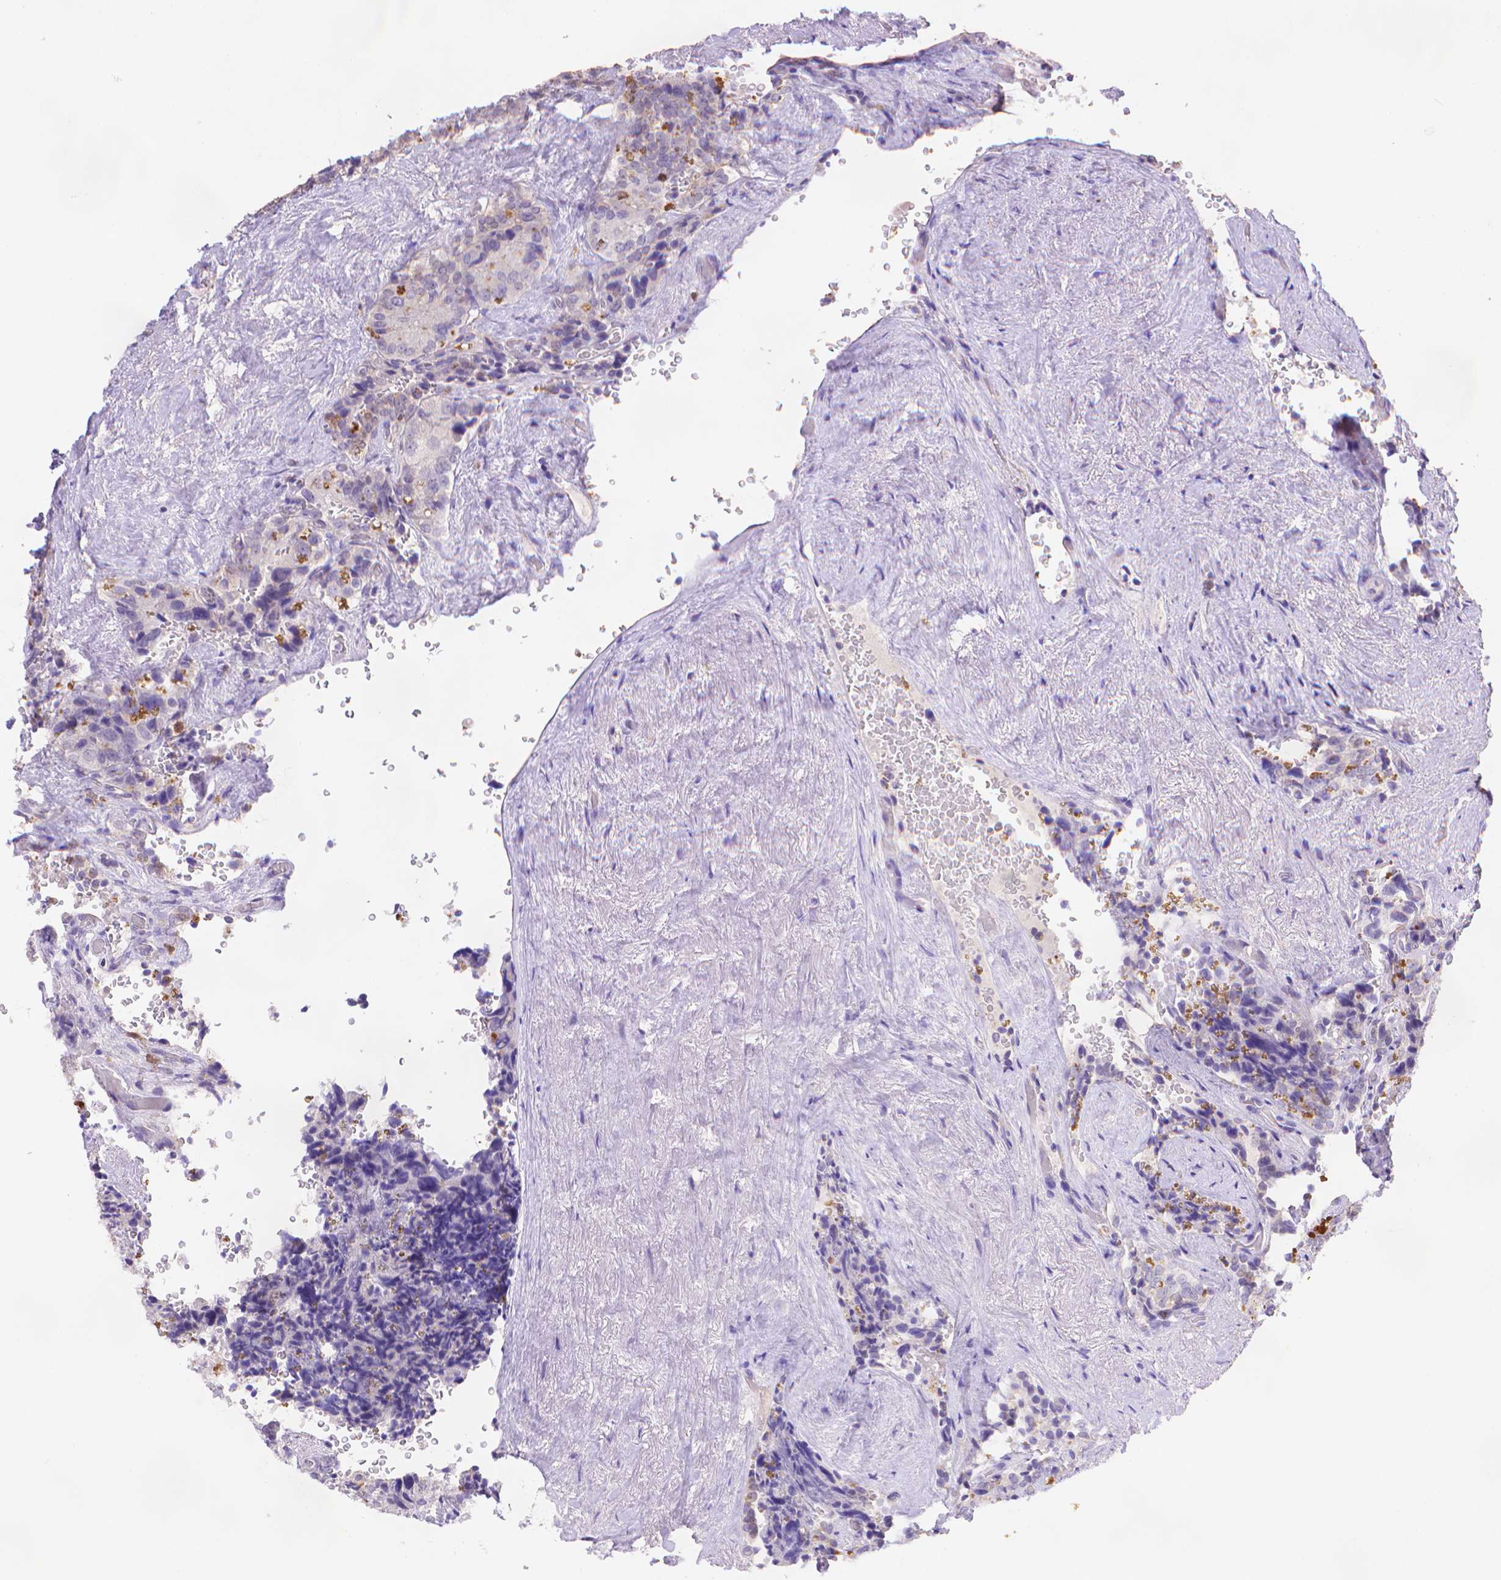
{"staining": {"intensity": "negative", "quantity": "none", "location": "none"}, "tissue": "seminal vesicle", "cell_type": "Glandular cells", "image_type": "normal", "snomed": [{"axis": "morphology", "description": "Normal tissue, NOS"}, {"axis": "topography", "description": "Seminal veicle"}], "caption": "This image is of normal seminal vesicle stained with immunohistochemistry (IHC) to label a protein in brown with the nuclei are counter-stained blue. There is no staining in glandular cells.", "gene": "FGD2", "patient": {"sex": "male", "age": 69}}